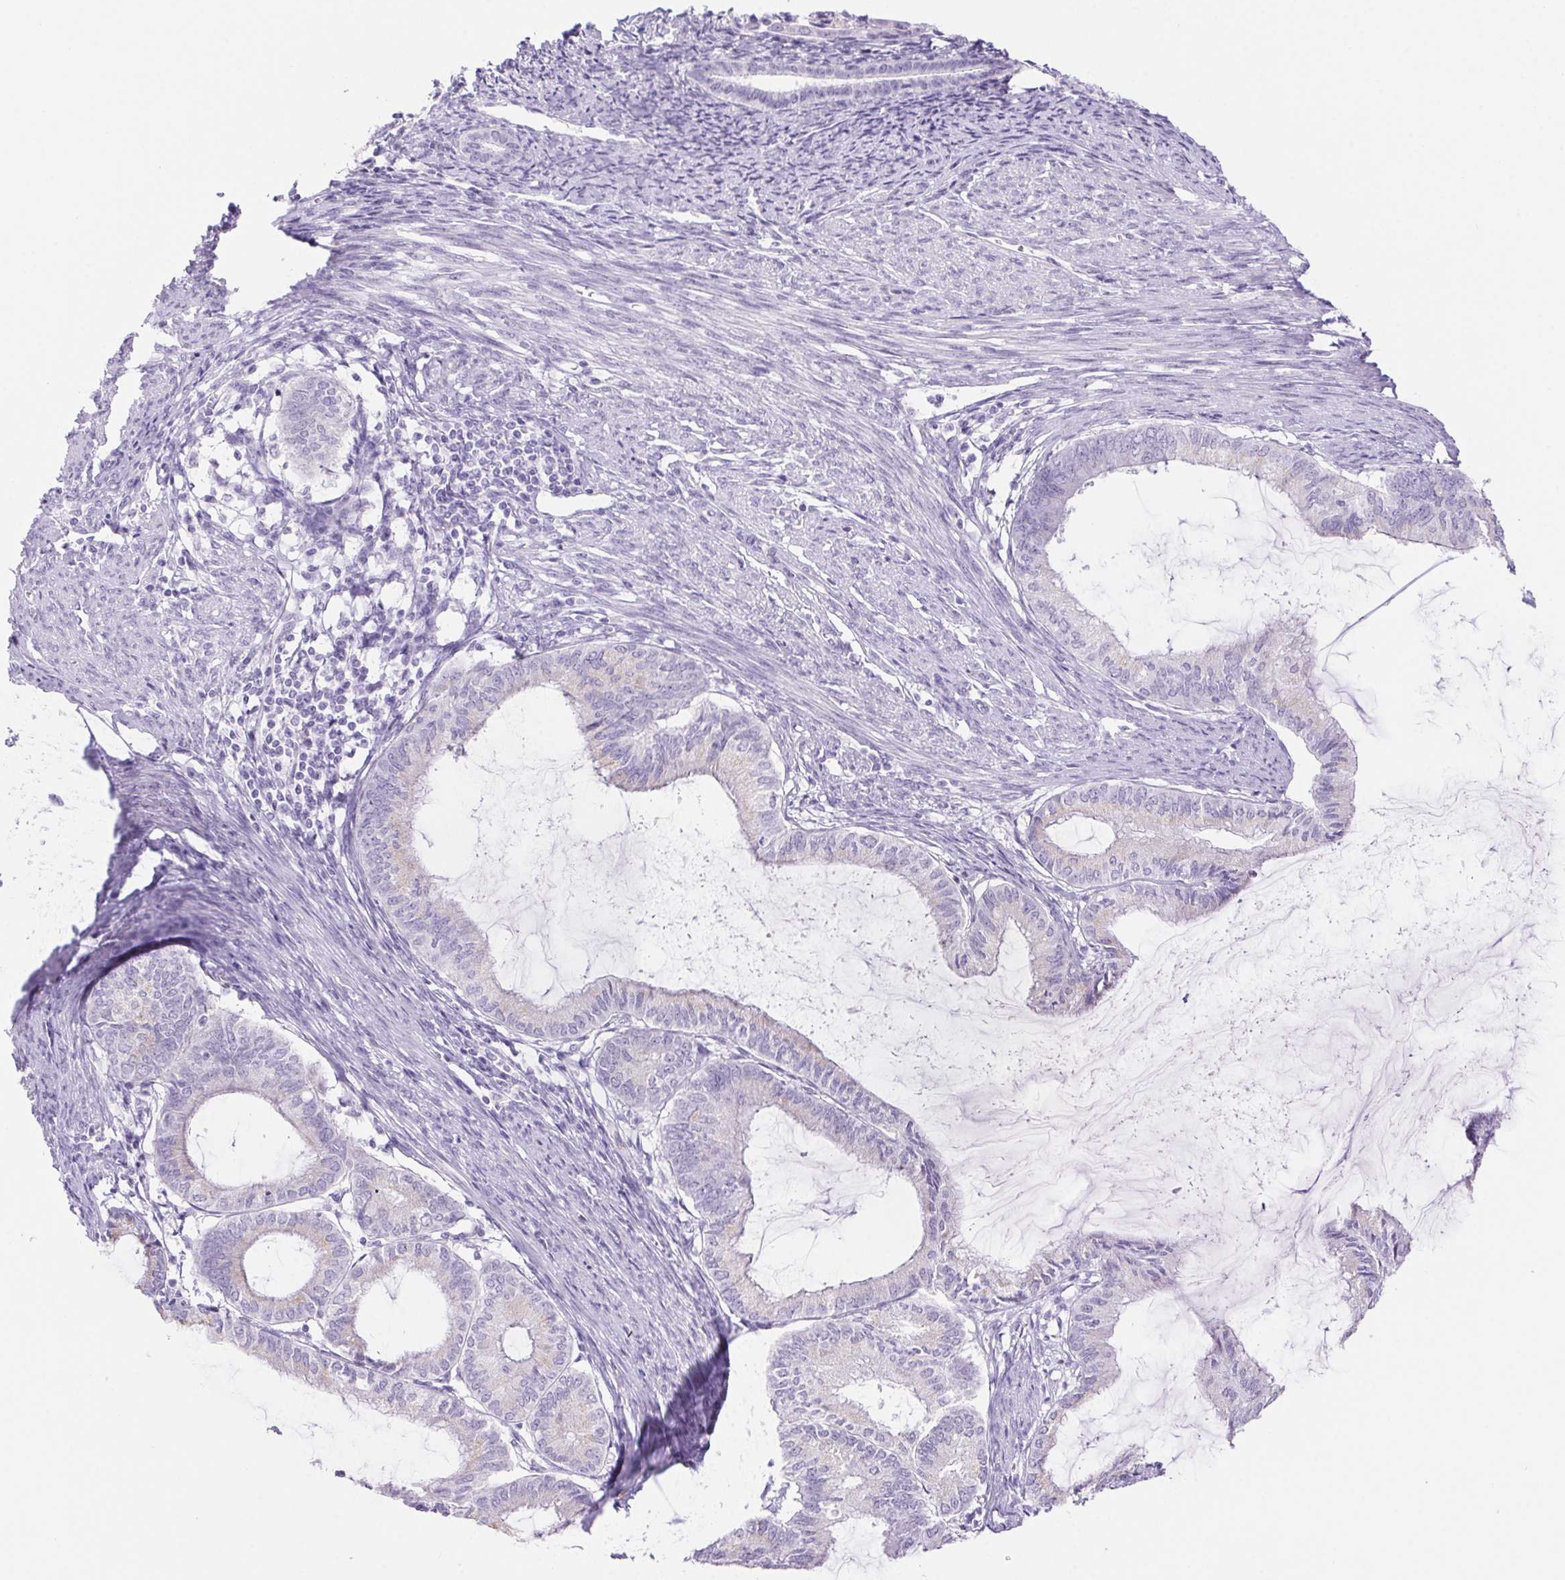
{"staining": {"intensity": "negative", "quantity": "none", "location": "none"}, "tissue": "endometrial cancer", "cell_type": "Tumor cells", "image_type": "cancer", "snomed": [{"axis": "morphology", "description": "Adenocarcinoma, NOS"}, {"axis": "topography", "description": "Endometrium"}], "caption": "IHC histopathology image of neoplastic tissue: endometrial cancer stained with DAB (3,3'-diaminobenzidine) demonstrates no significant protein positivity in tumor cells. The staining was performed using DAB to visualize the protein expression in brown, while the nuclei were stained in blue with hematoxylin (Magnification: 20x).", "gene": "ERP27", "patient": {"sex": "female", "age": 86}}